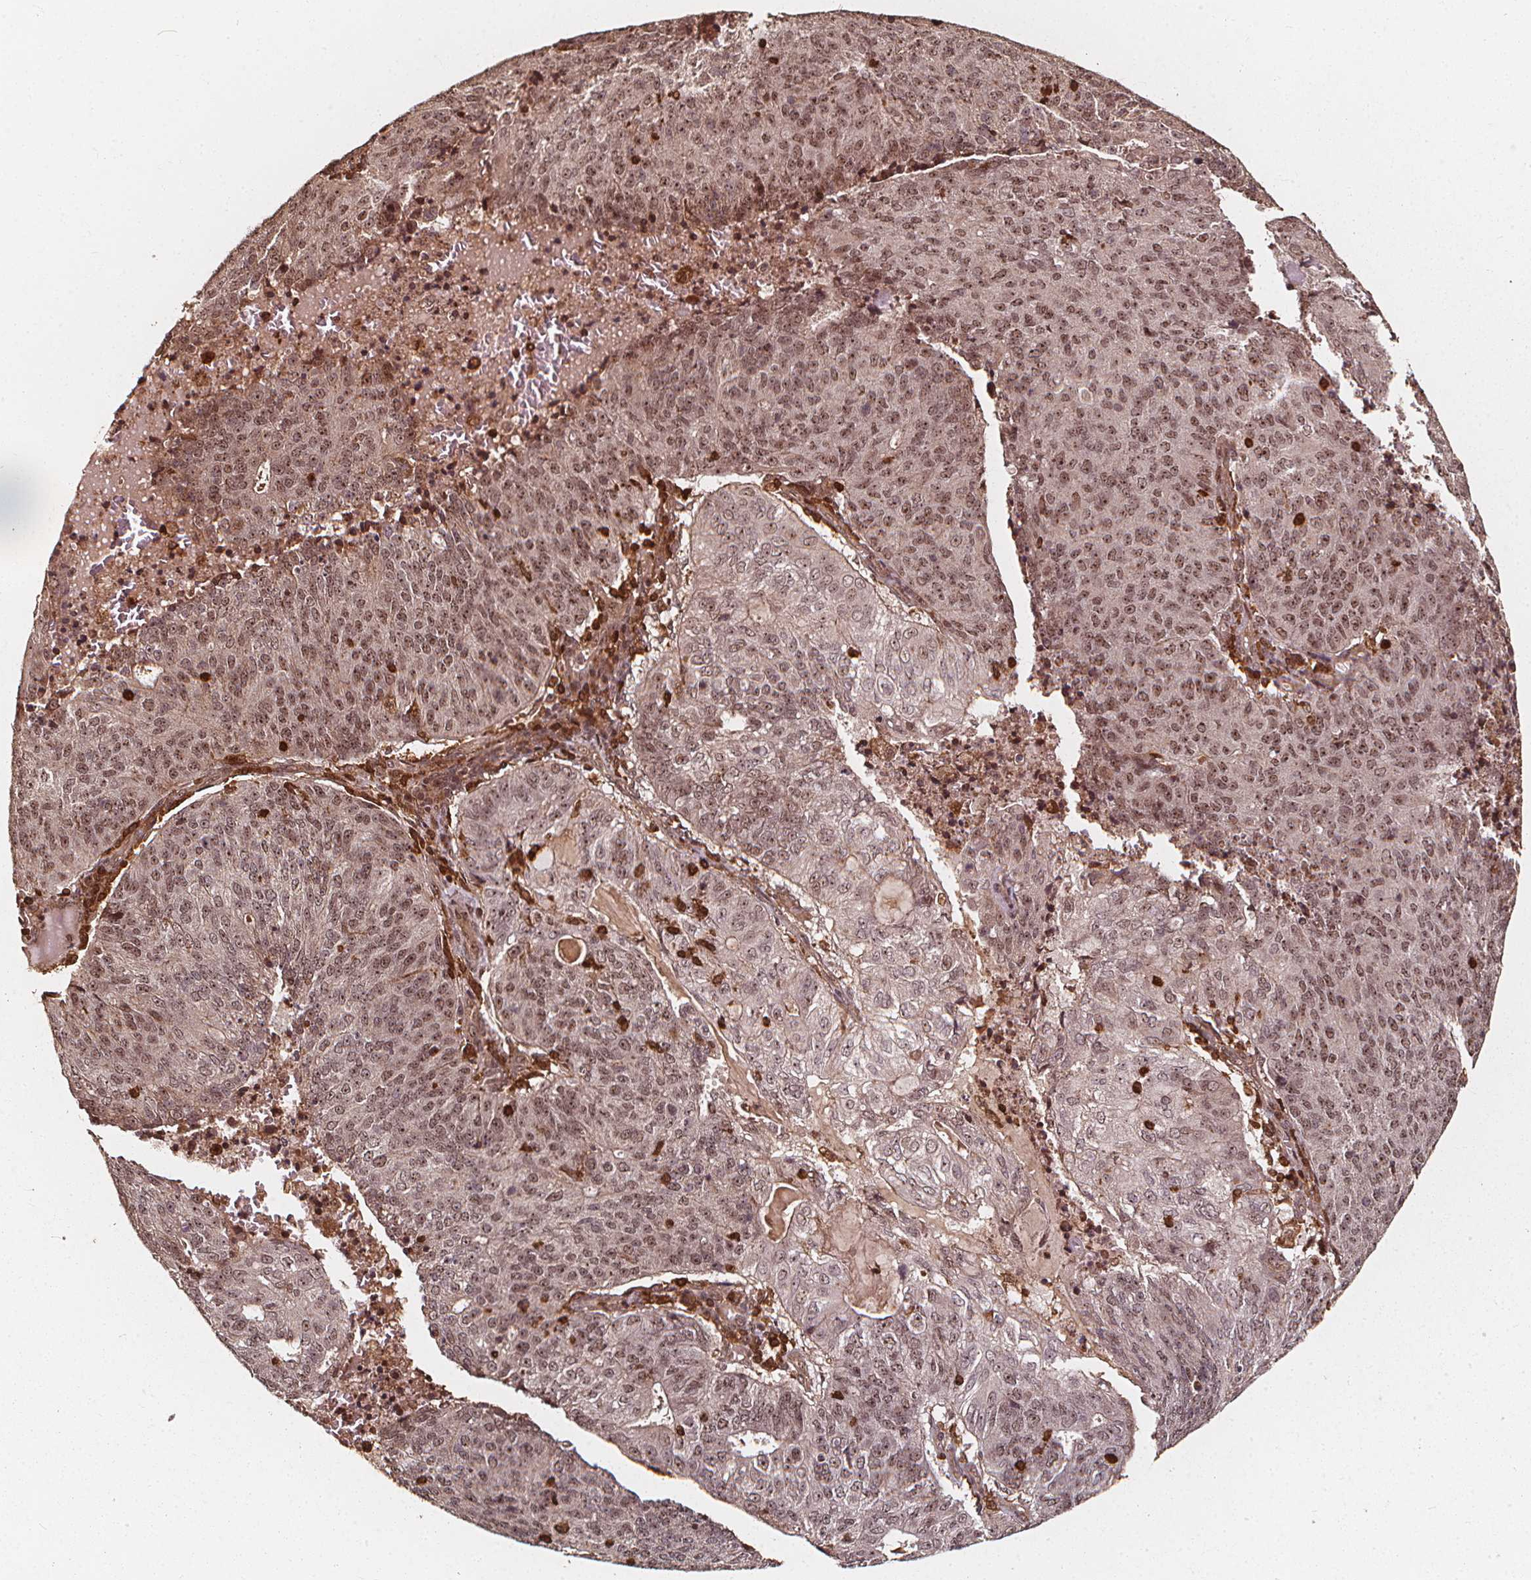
{"staining": {"intensity": "weak", "quantity": ">75%", "location": "nuclear"}, "tissue": "endometrial cancer", "cell_type": "Tumor cells", "image_type": "cancer", "snomed": [{"axis": "morphology", "description": "Adenocarcinoma, NOS"}, {"axis": "topography", "description": "Endometrium"}], "caption": "The photomicrograph exhibits staining of endometrial cancer (adenocarcinoma), revealing weak nuclear protein expression (brown color) within tumor cells.", "gene": "EXOSC9", "patient": {"sex": "female", "age": 82}}